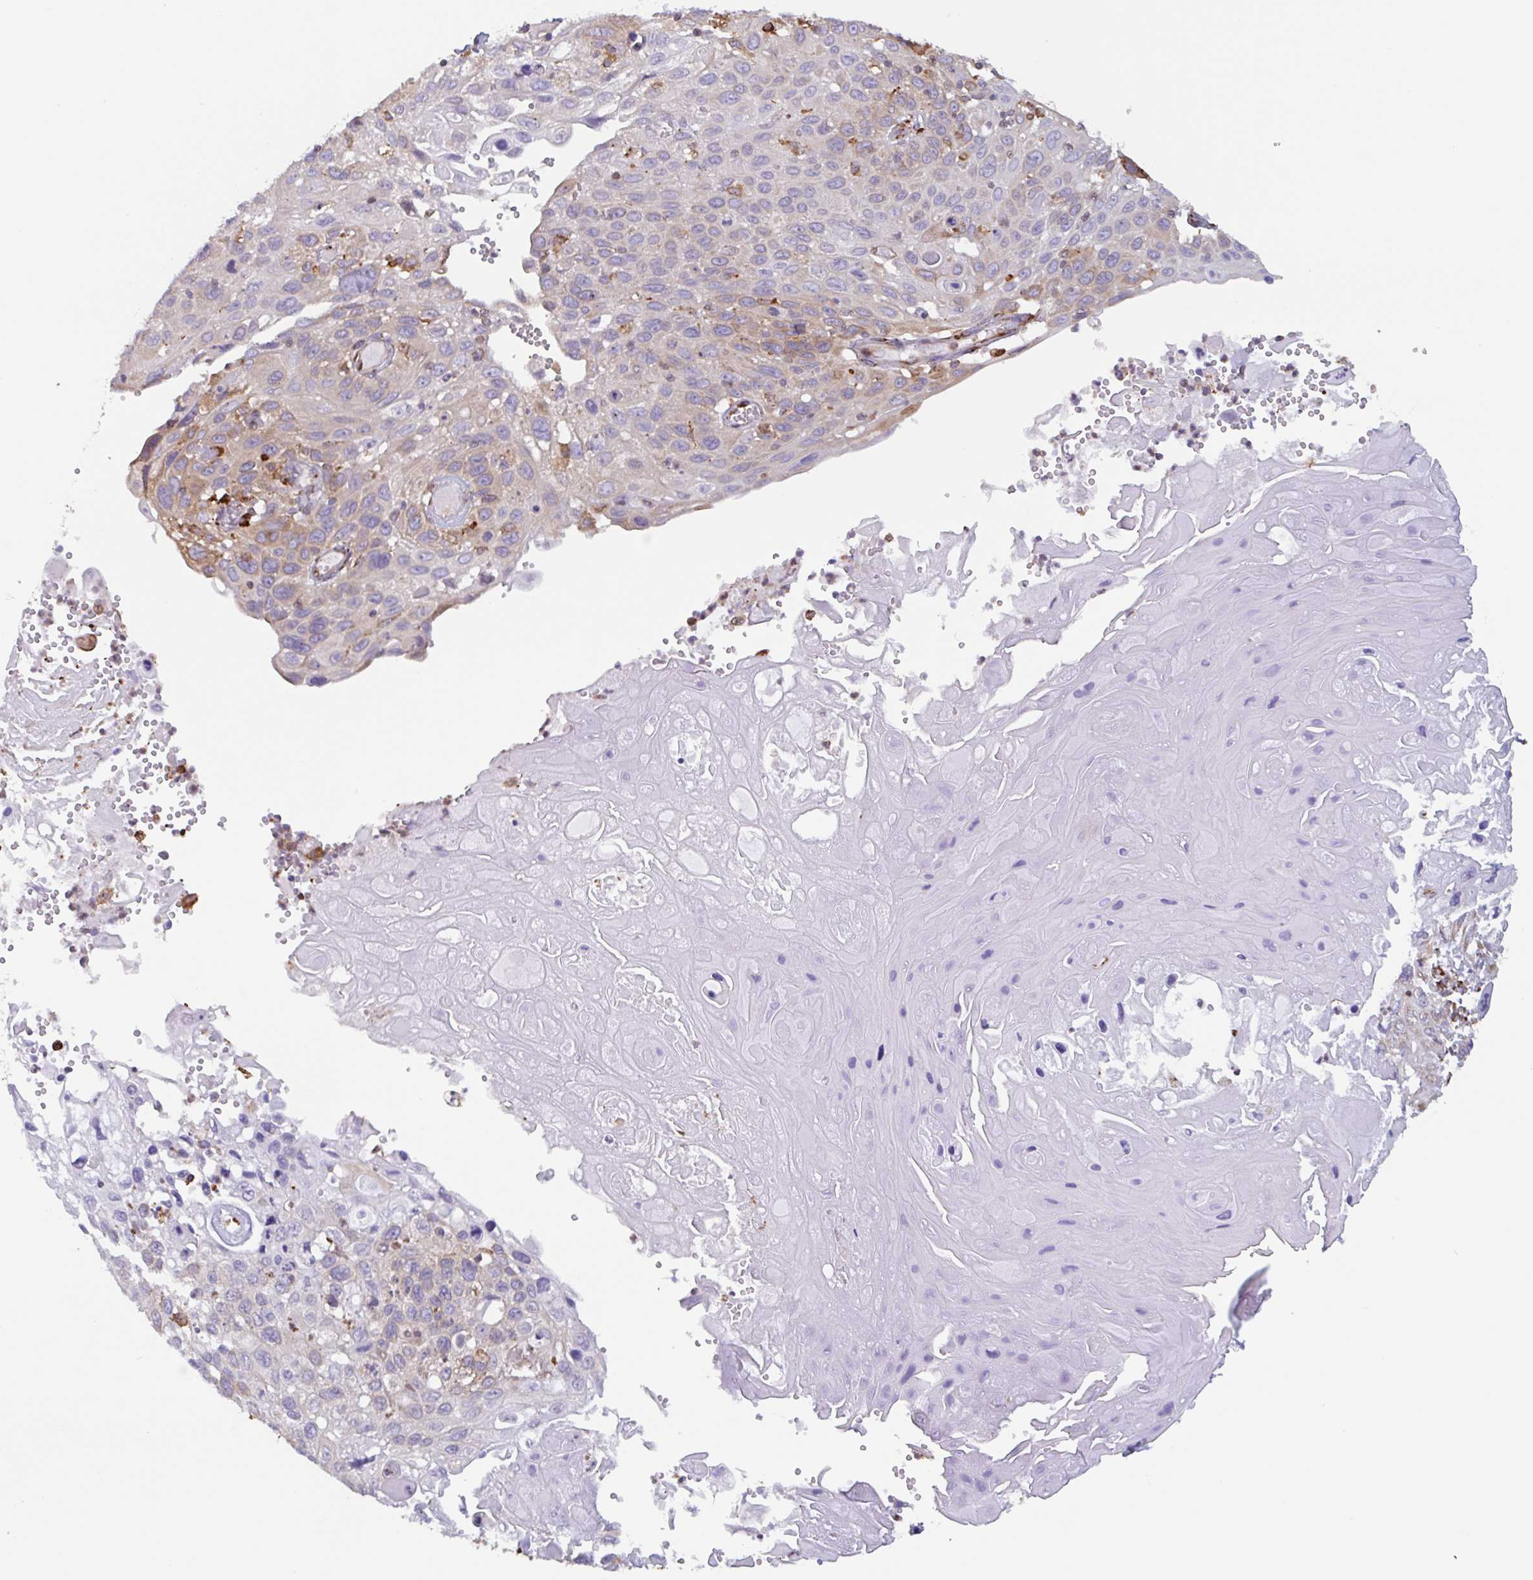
{"staining": {"intensity": "weak", "quantity": "<25%", "location": "cytoplasmic/membranous"}, "tissue": "cervical cancer", "cell_type": "Tumor cells", "image_type": "cancer", "snomed": [{"axis": "morphology", "description": "Squamous cell carcinoma, NOS"}, {"axis": "topography", "description": "Cervix"}], "caption": "Tumor cells show no significant protein positivity in squamous cell carcinoma (cervical).", "gene": "DOK4", "patient": {"sex": "female", "age": 70}}